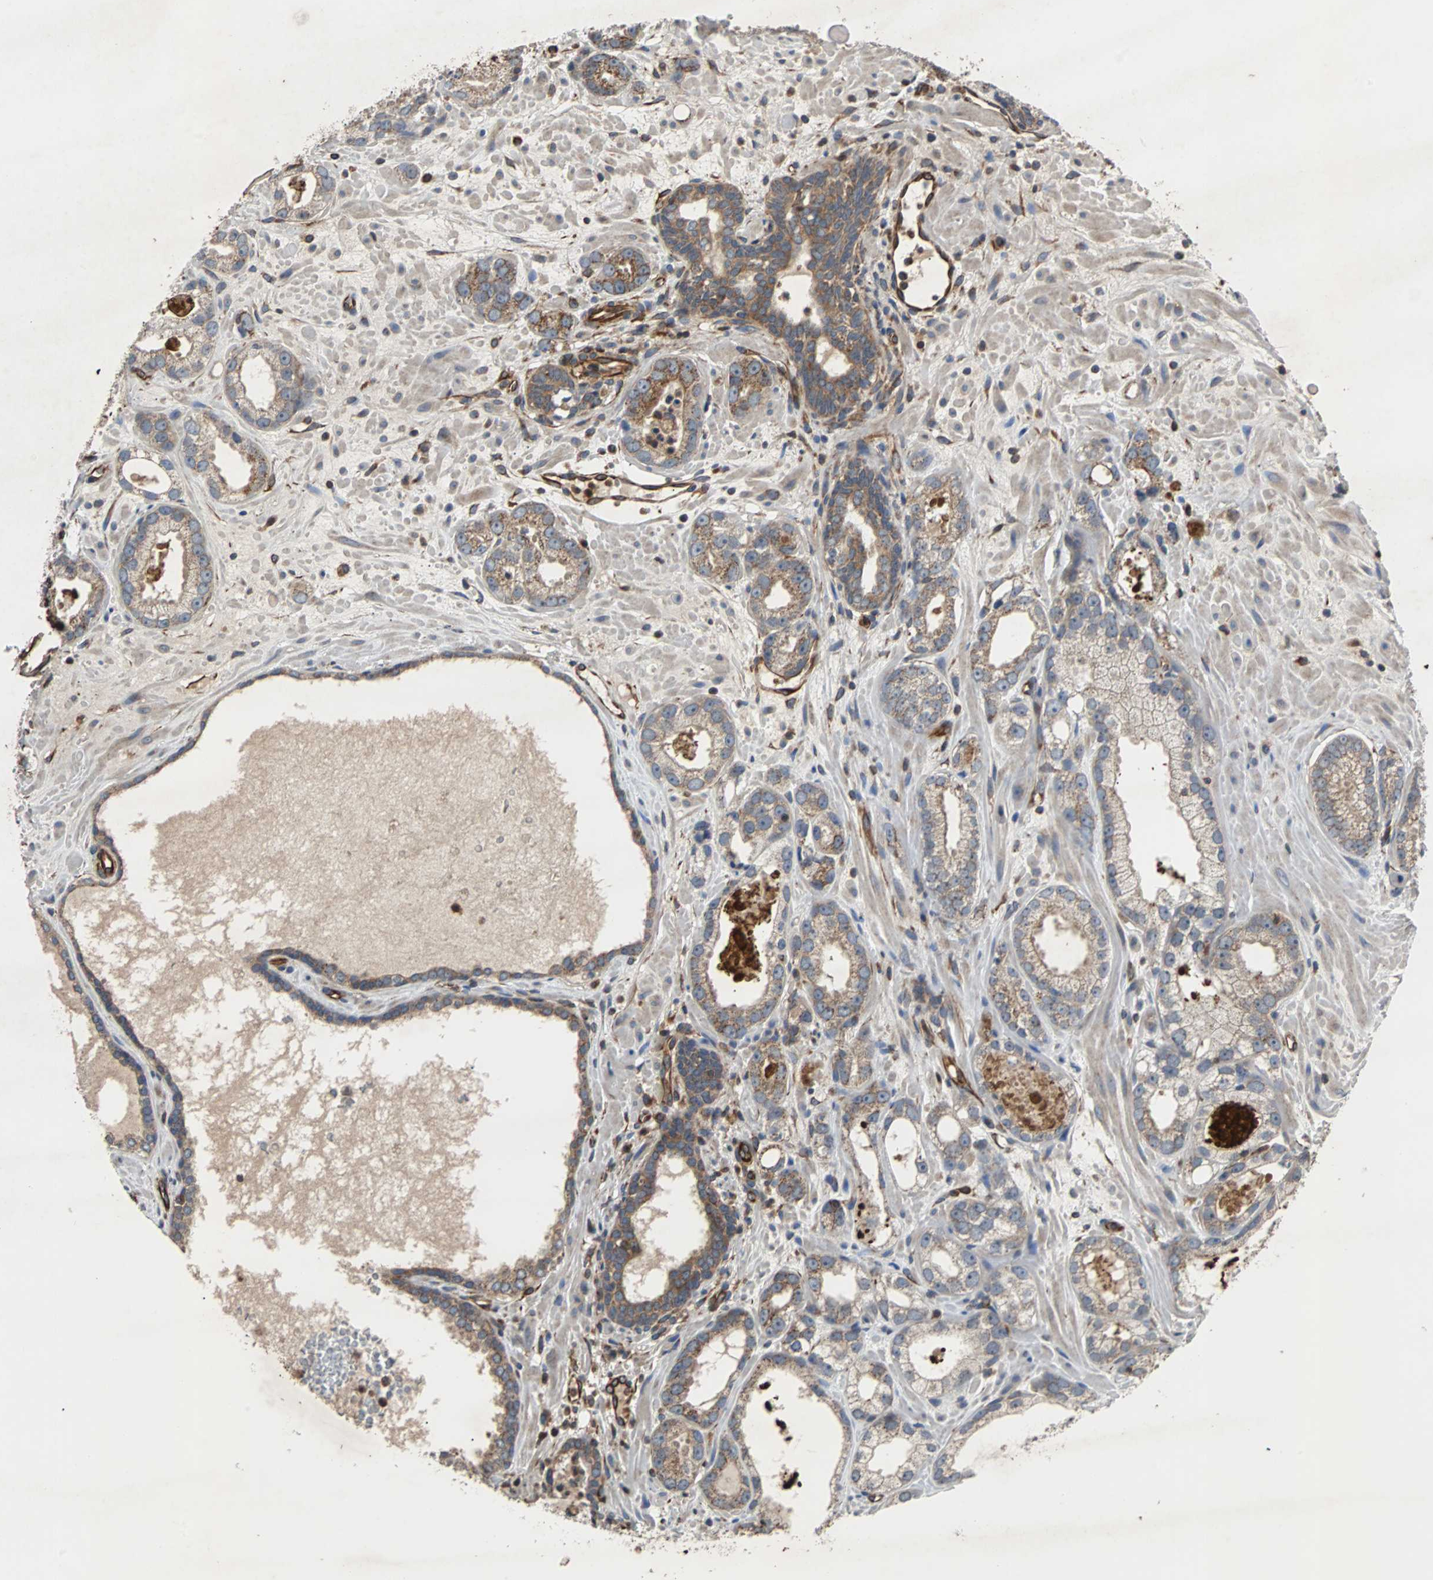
{"staining": {"intensity": "moderate", "quantity": "<25%", "location": "cytoplasmic/membranous"}, "tissue": "prostate cancer", "cell_type": "Tumor cells", "image_type": "cancer", "snomed": [{"axis": "morphology", "description": "Adenocarcinoma, Low grade"}, {"axis": "topography", "description": "Prostate"}], "caption": "Immunohistochemistry (IHC) of prostate cancer (adenocarcinoma (low-grade)) demonstrates low levels of moderate cytoplasmic/membranous positivity in approximately <25% of tumor cells. (DAB IHC with brightfield microscopy, high magnification).", "gene": "ACTR3", "patient": {"sex": "male", "age": 57}}